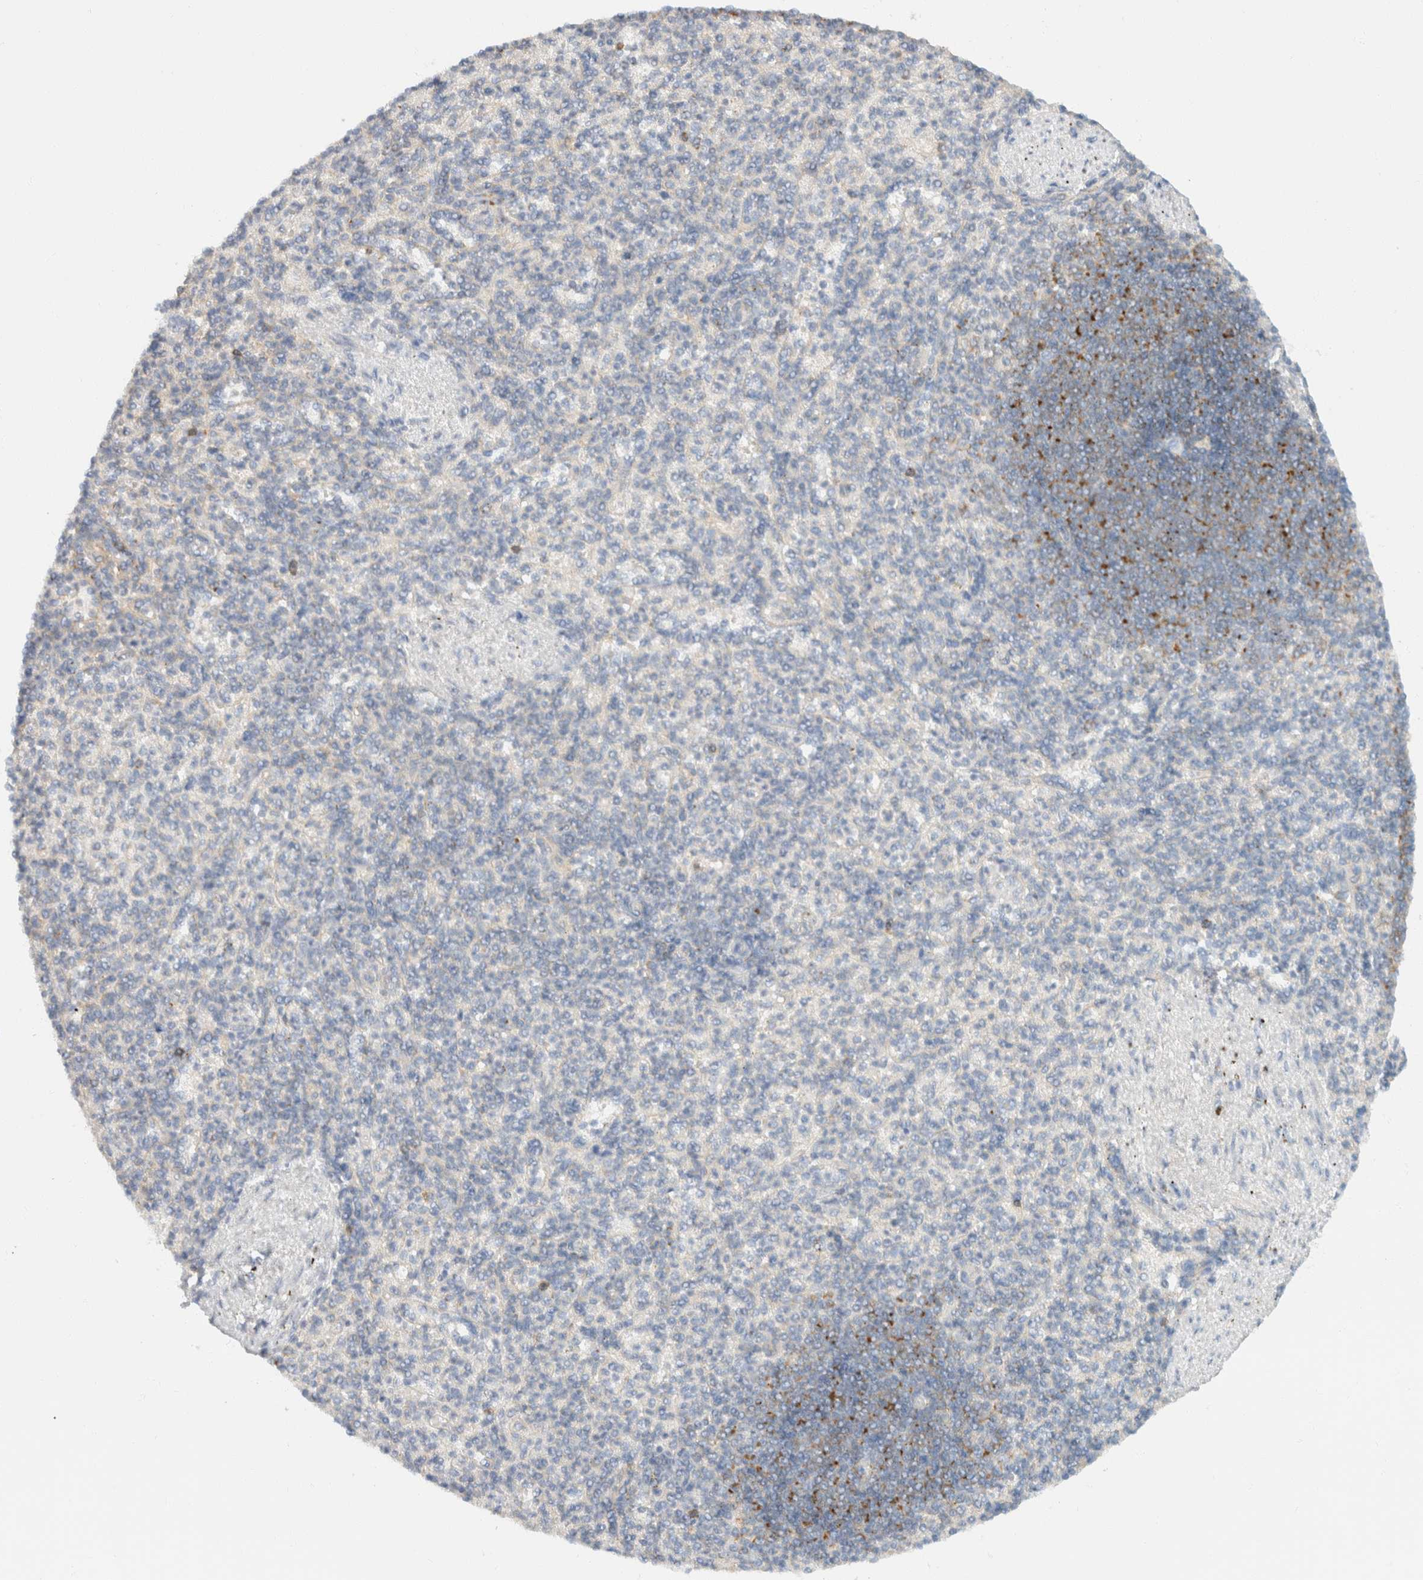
{"staining": {"intensity": "negative", "quantity": "none", "location": "none"}, "tissue": "spleen", "cell_type": "Cells in red pulp", "image_type": "normal", "snomed": [{"axis": "morphology", "description": "Normal tissue, NOS"}, {"axis": "topography", "description": "Spleen"}], "caption": "Immunohistochemistry (IHC) histopathology image of unremarkable spleen stained for a protein (brown), which reveals no staining in cells in red pulp.", "gene": "SH3GLB2", "patient": {"sex": "female", "age": 74}}